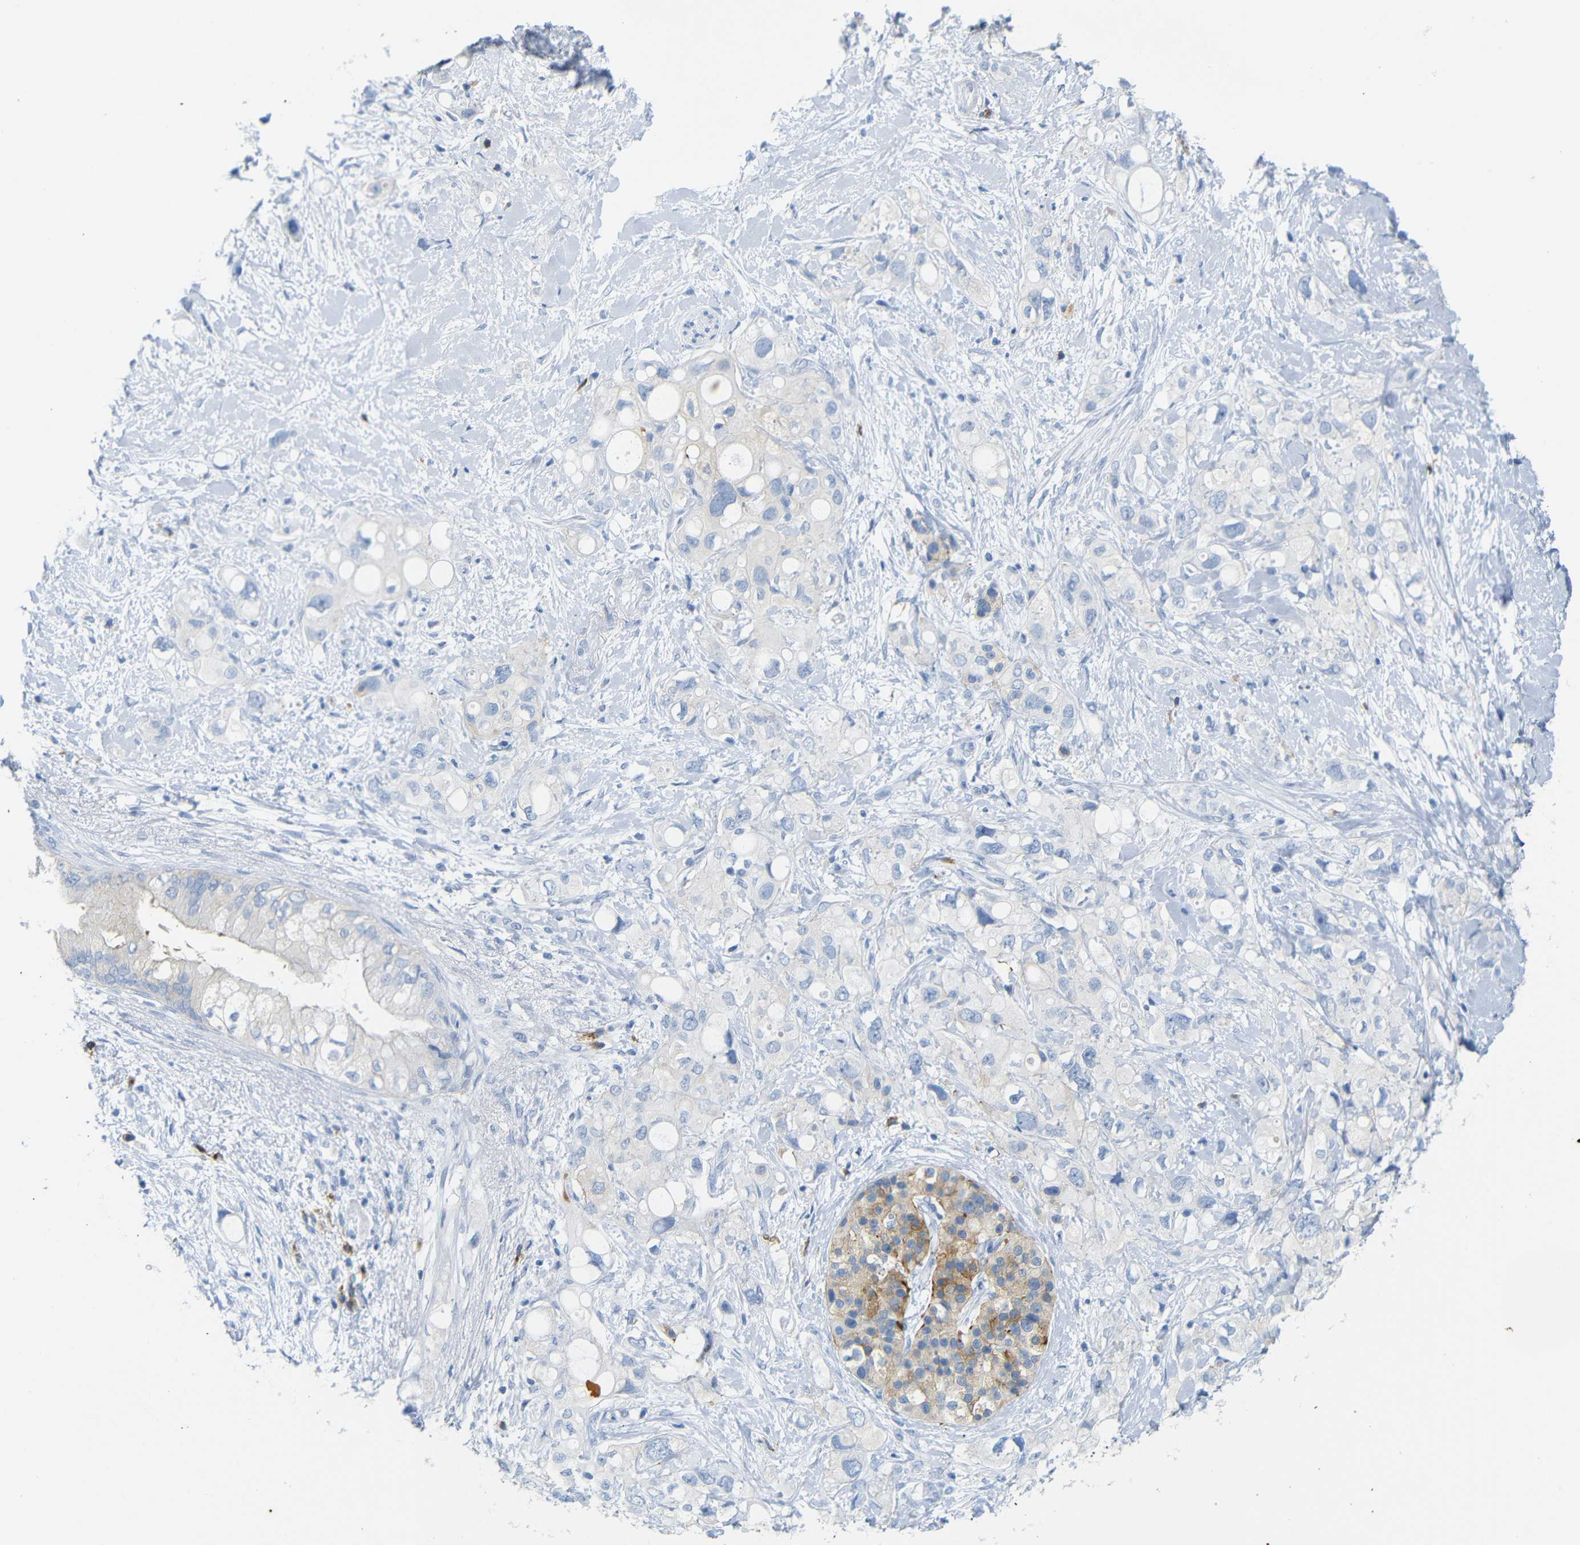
{"staining": {"intensity": "negative", "quantity": "none", "location": "none"}, "tissue": "pancreatic cancer", "cell_type": "Tumor cells", "image_type": "cancer", "snomed": [{"axis": "morphology", "description": "Adenocarcinoma, NOS"}, {"axis": "topography", "description": "Pancreas"}], "caption": "Protein analysis of adenocarcinoma (pancreatic) shows no significant staining in tumor cells.", "gene": "FCRL1", "patient": {"sex": "female", "age": 56}}